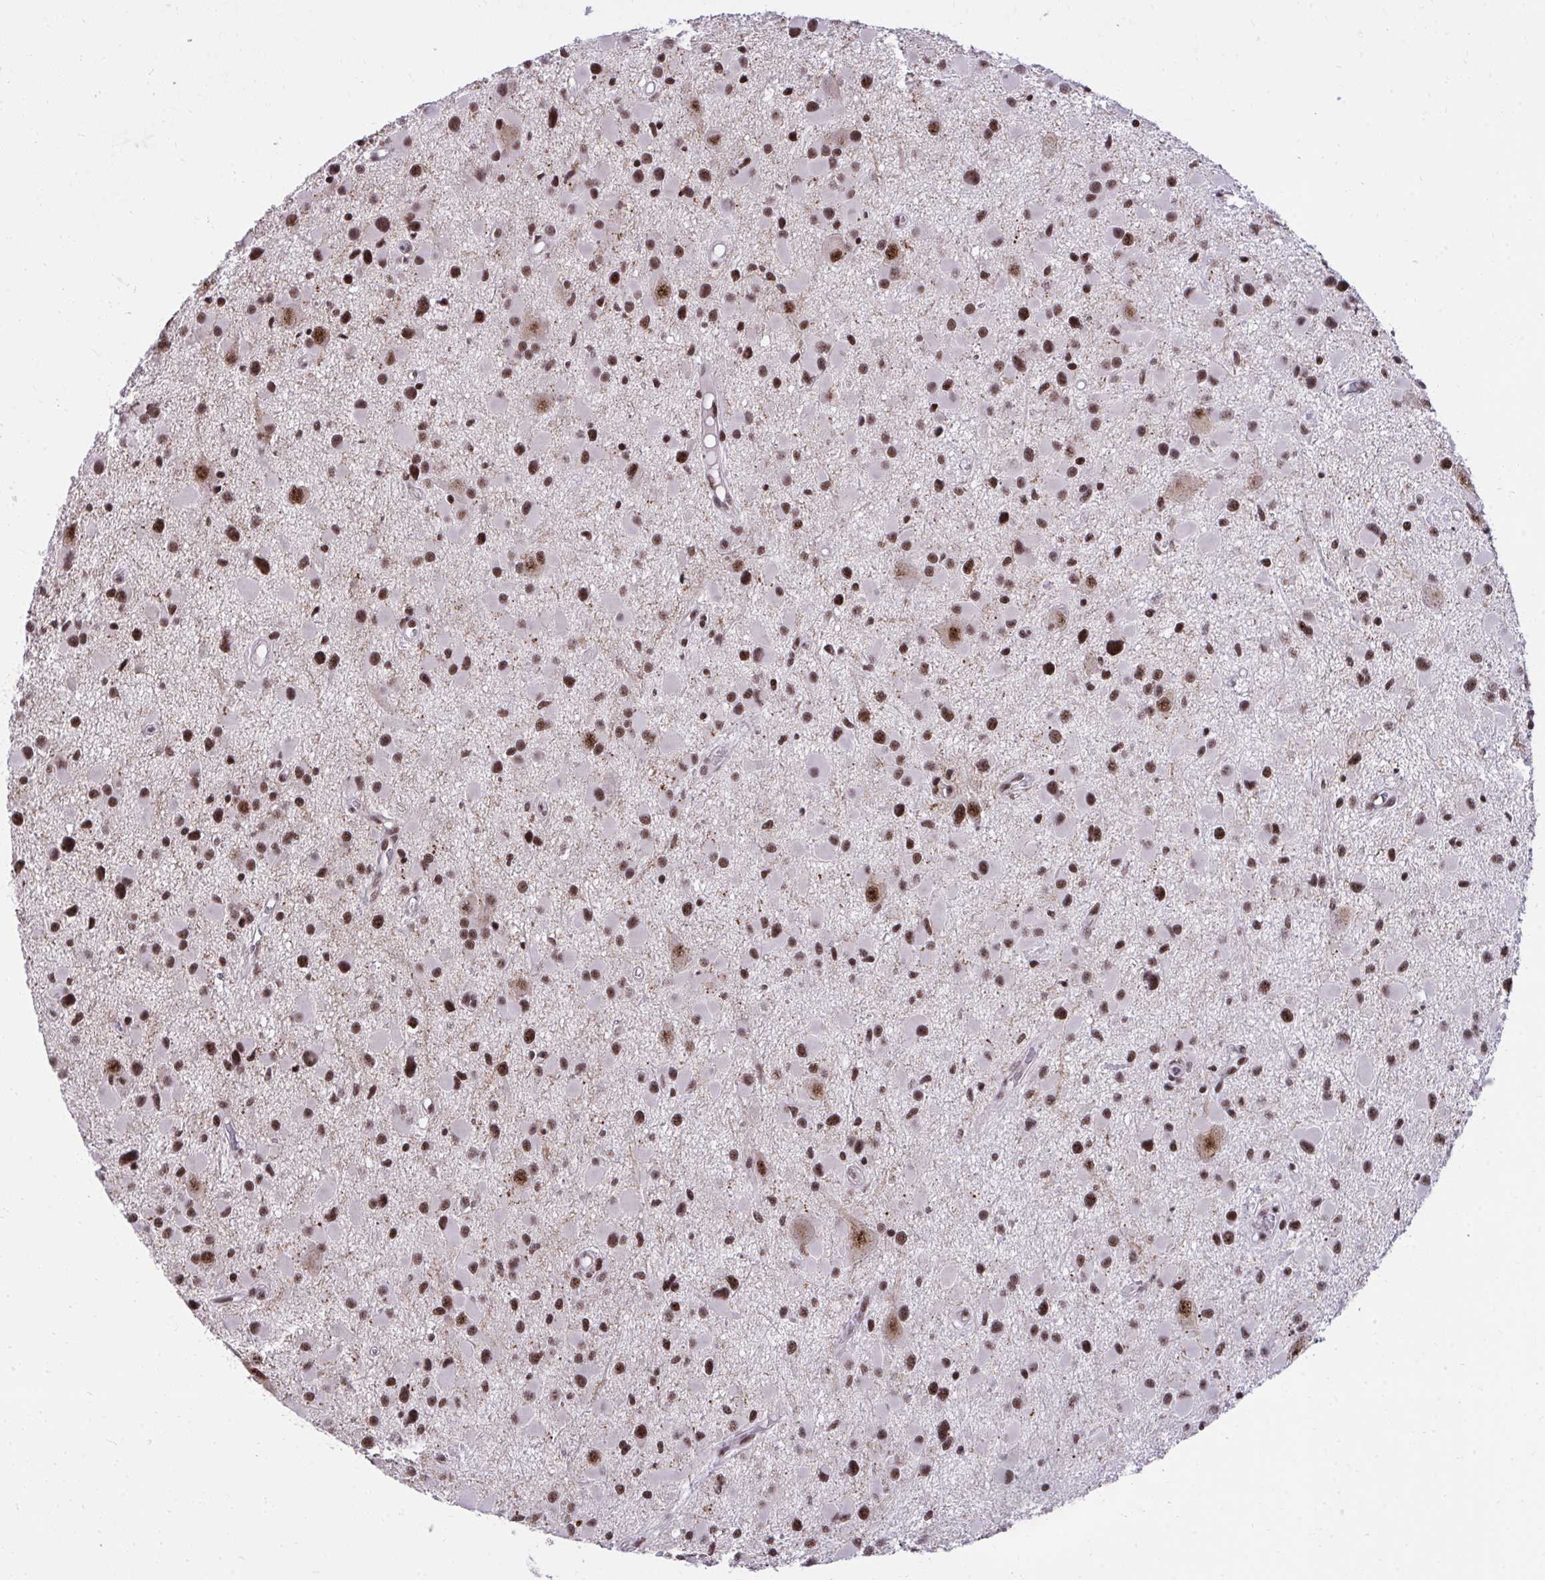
{"staining": {"intensity": "strong", "quantity": ">75%", "location": "nuclear"}, "tissue": "glioma", "cell_type": "Tumor cells", "image_type": "cancer", "snomed": [{"axis": "morphology", "description": "Glioma, malignant, High grade"}, {"axis": "topography", "description": "Brain"}], "caption": "Protein staining by immunohistochemistry (IHC) reveals strong nuclear staining in about >75% of tumor cells in malignant high-grade glioma.", "gene": "SYNE4", "patient": {"sex": "male", "age": 54}}